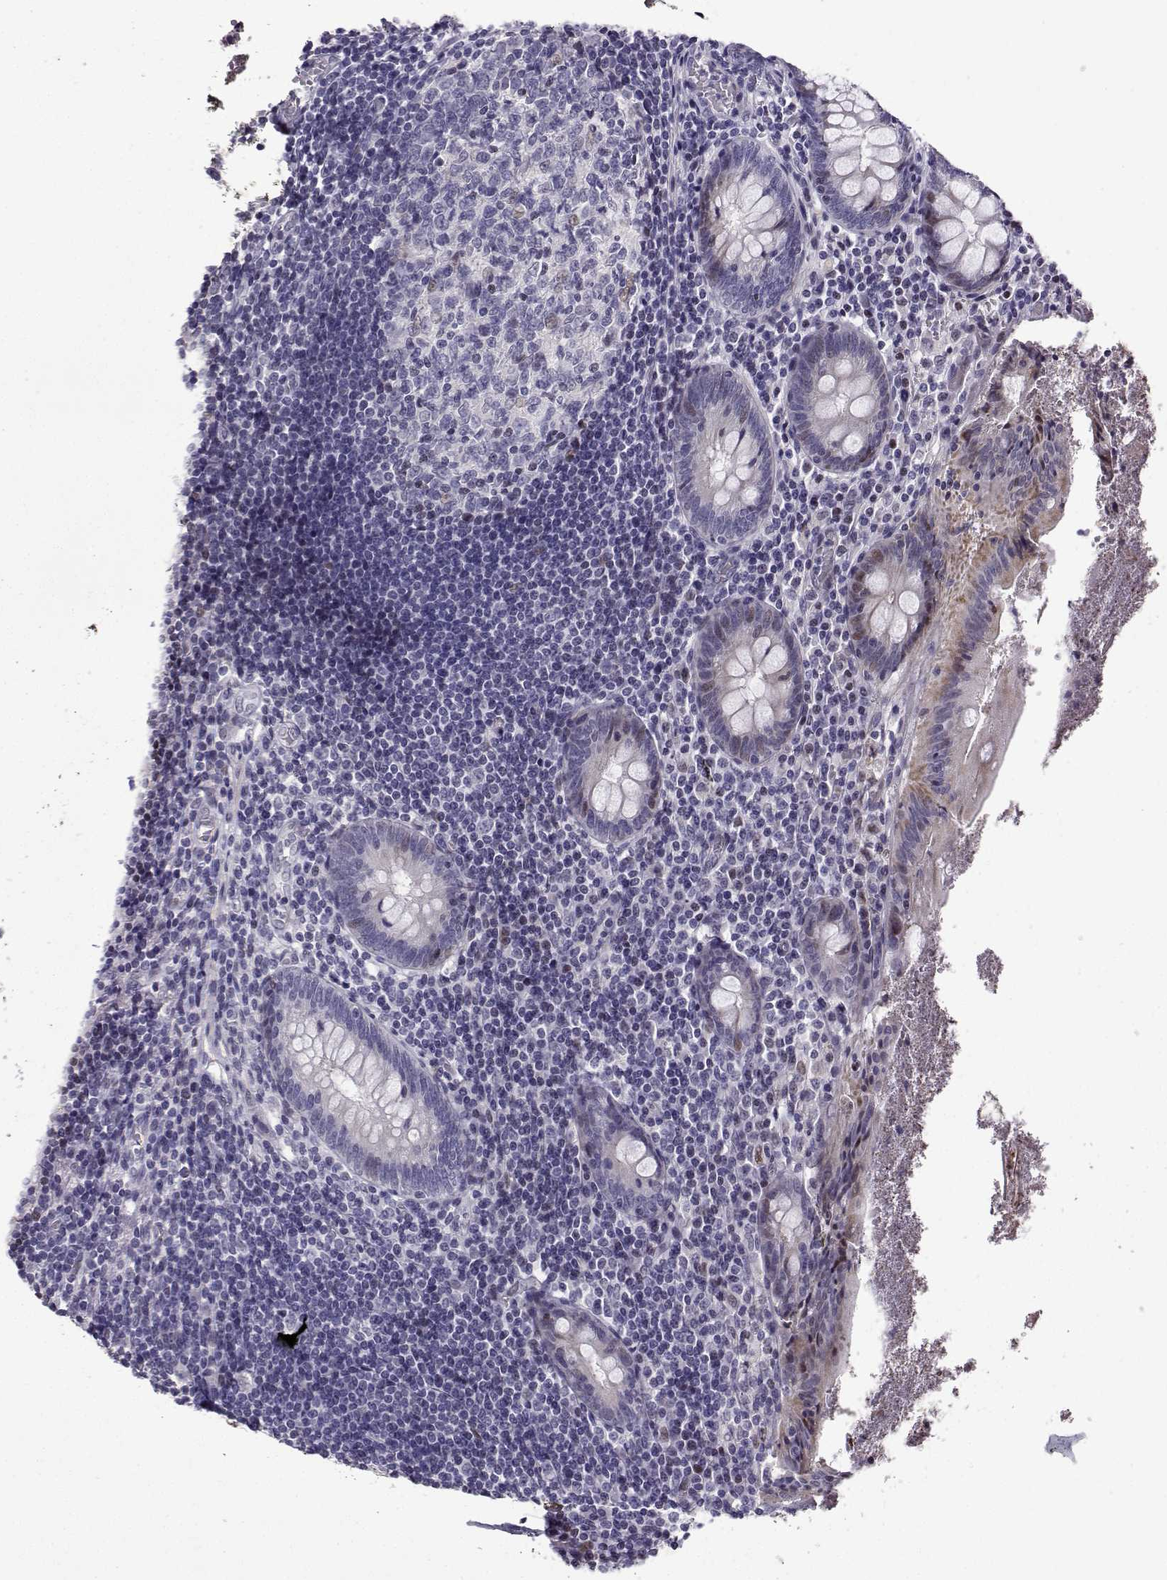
{"staining": {"intensity": "negative", "quantity": "none", "location": "none"}, "tissue": "appendix", "cell_type": "Glandular cells", "image_type": "normal", "snomed": [{"axis": "morphology", "description": "Normal tissue, NOS"}, {"axis": "topography", "description": "Appendix"}], "caption": "Immunohistochemical staining of normal human appendix displays no significant staining in glandular cells.", "gene": "CFAP70", "patient": {"sex": "female", "age": 23}}